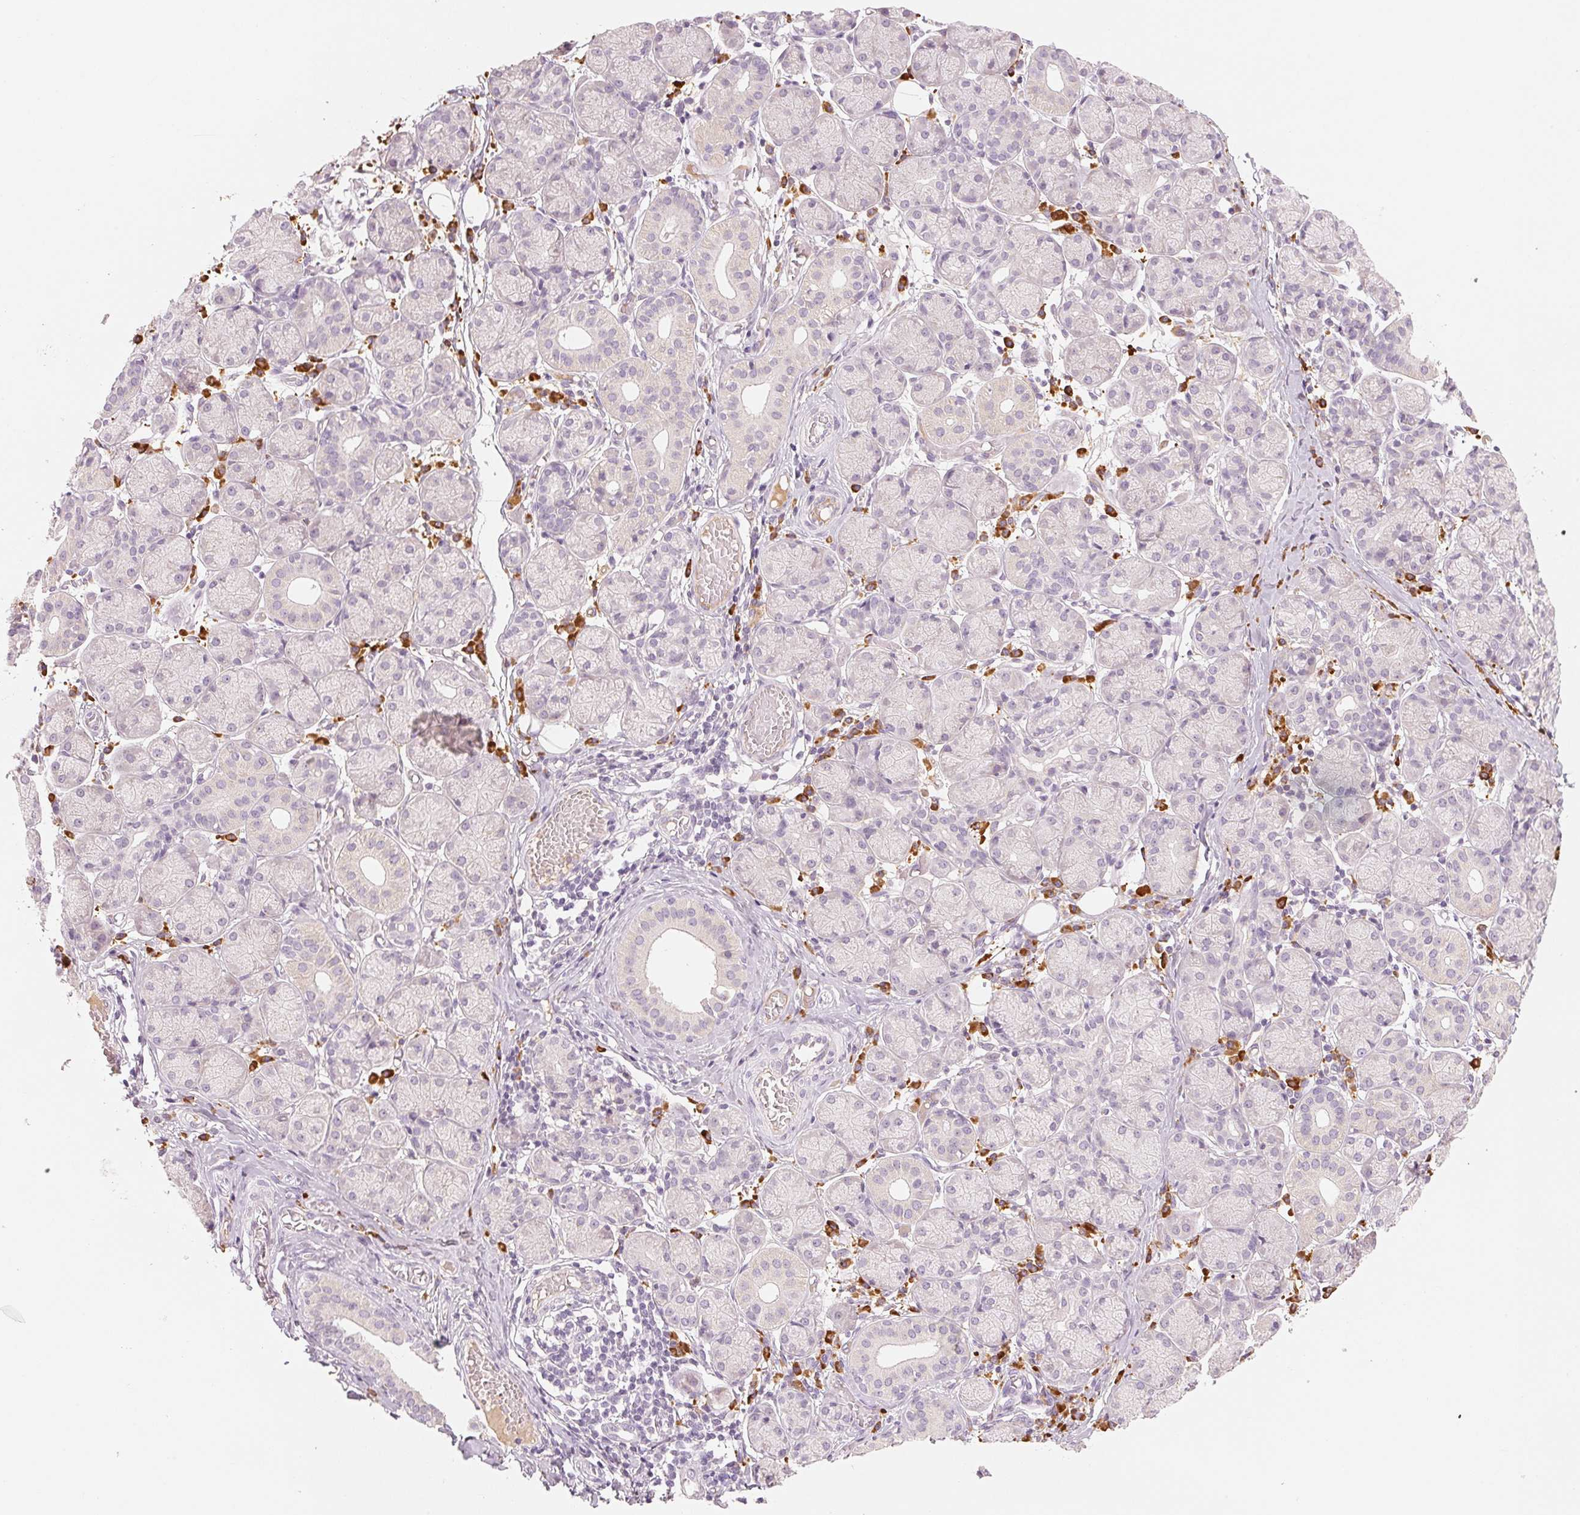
{"staining": {"intensity": "negative", "quantity": "none", "location": "none"}, "tissue": "salivary gland", "cell_type": "Glandular cells", "image_type": "normal", "snomed": [{"axis": "morphology", "description": "Normal tissue, NOS"}, {"axis": "topography", "description": "Salivary gland"}], "caption": "IHC micrograph of benign salivary gland: human salivary gland stained with DAB (3,3'-diaminobenzidine) shows no significant protein positivity in glandular cells. (DAB immunohistochemistry, high magnification).", "gene": "RMDN2", "patient": {"sex": "female", "age": 24}}